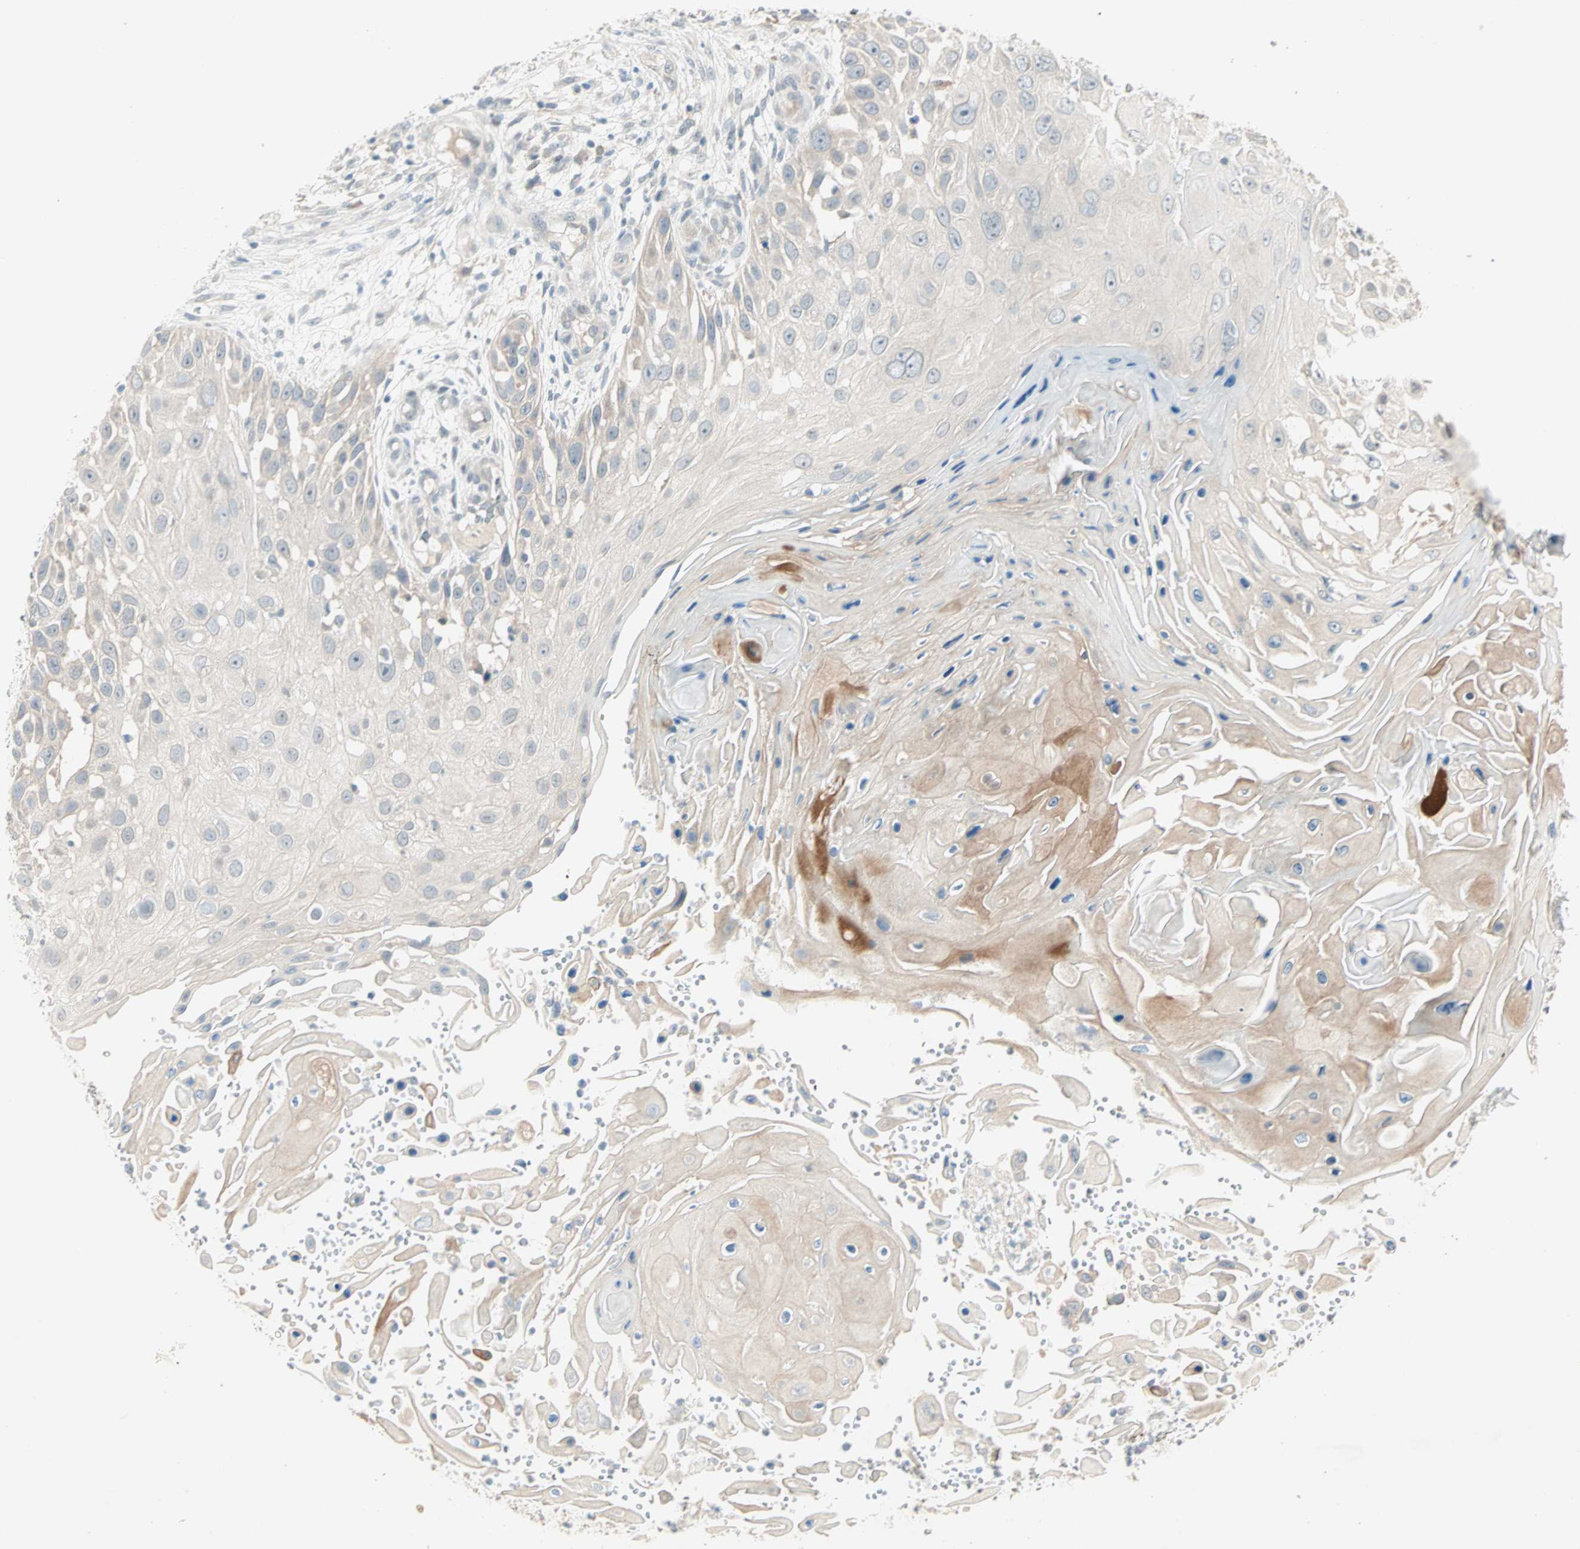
{"staining": {"intensity": "weak", "quantity": "<25%", "location": "cytoplasmic/membranous"}, "tissue": "skin cancer", "cell_type": "Tumor cells", "image_type": "cancer", "snomed": [{"axis": "morphology", "description": "Squamous cell carcinoma, NOS"}, {"axis": "topography", "description": "Skin"}], "caption": "Tumor cells show no significant protein positivity in squamous cell carcinoma (skin). The staining is performed using DAB (3,3'-diaminobenzidine) brown chromogen with nuclei counter-stained in using hematoxylin.", "gene": "RTL6", "patient": {"sex": "female", "age": 44}}